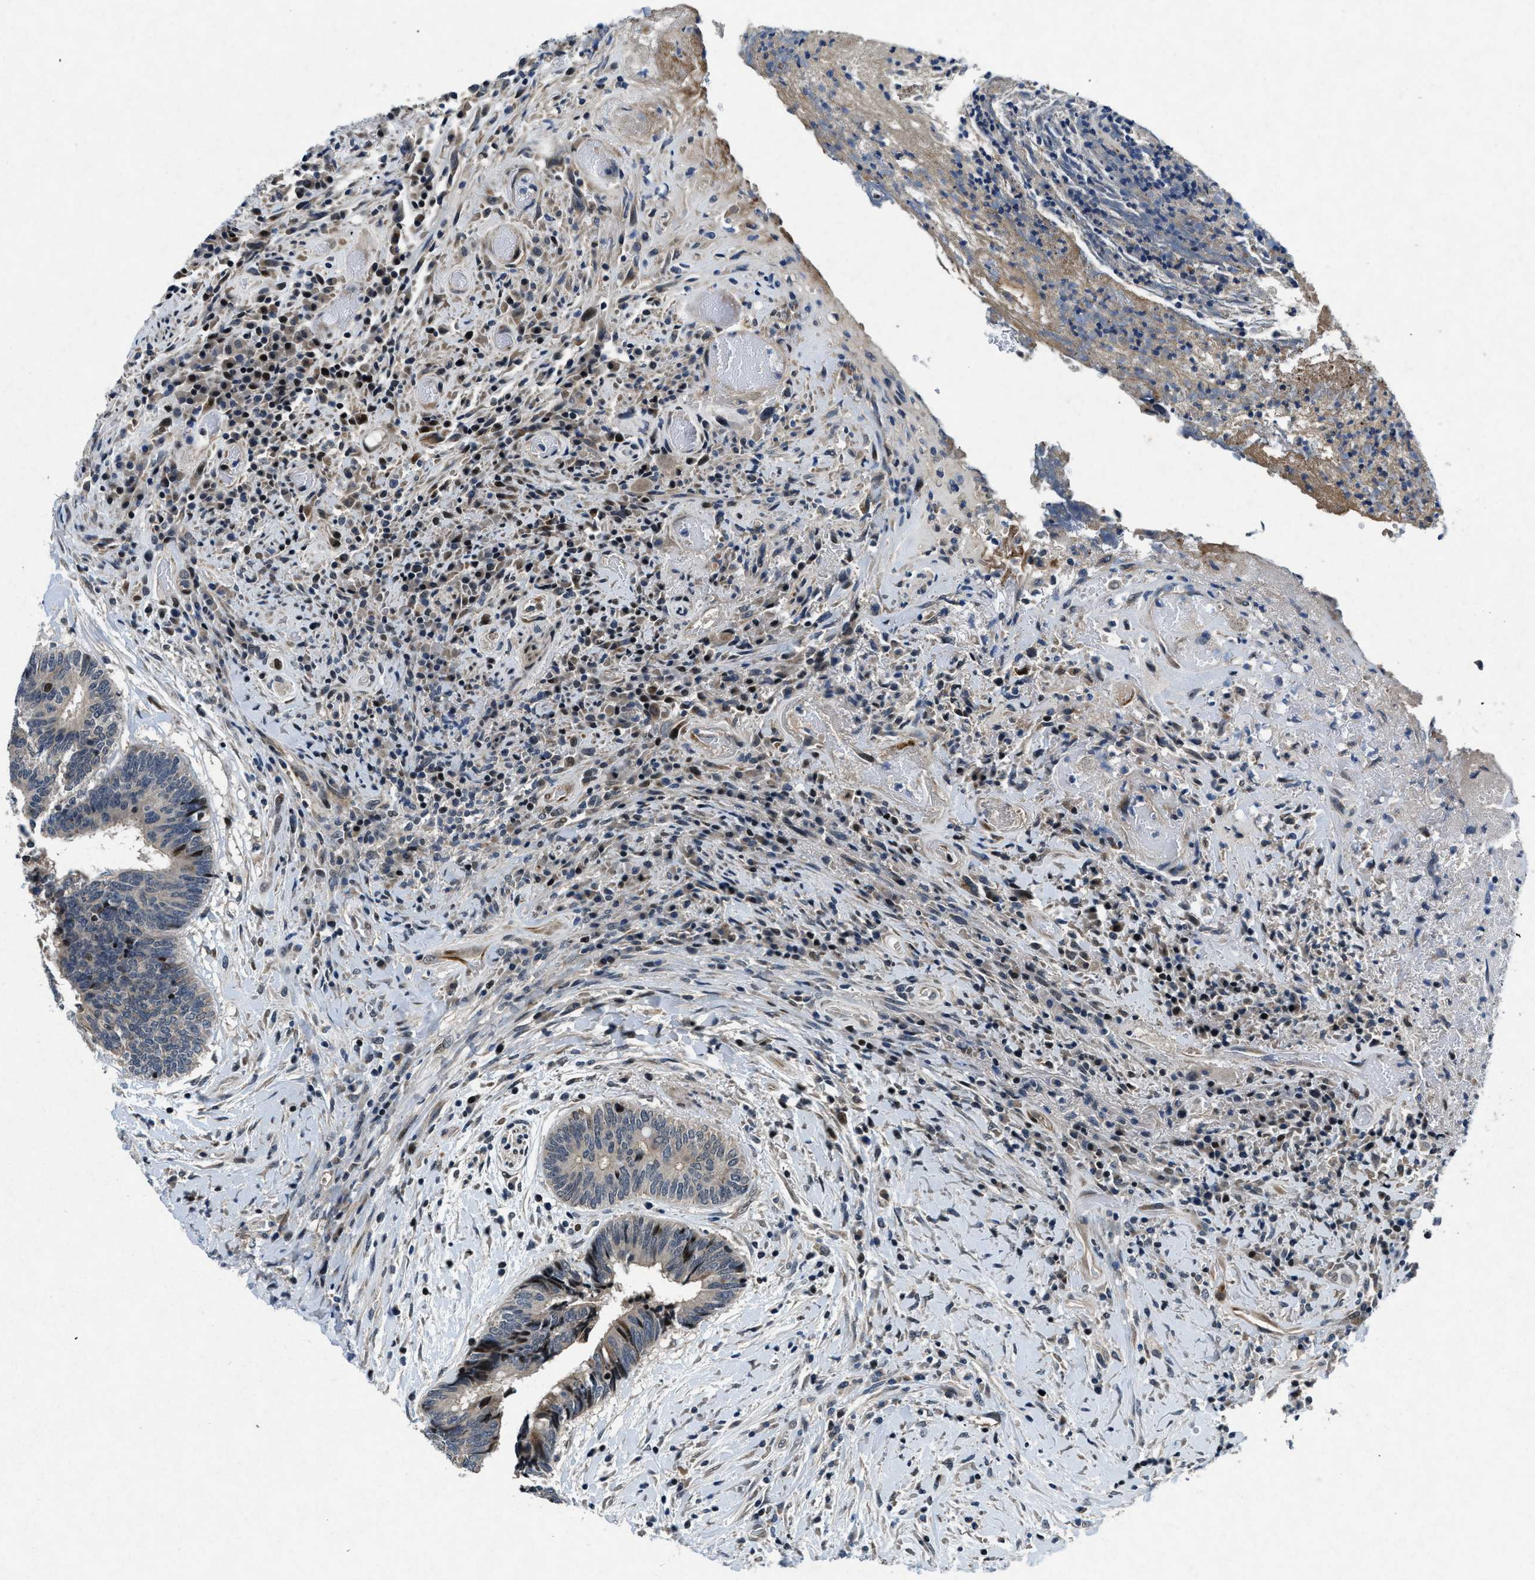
{"staining": {"intensity": "moderate", "quantity": "<25%", "location": "nuclear"}, "tissue": "colorectal cancer", "cell_type": "Tumor cells", "image_type": "cancer", "snomed": [{"axis": "morphology", "description": "Adenocarcinoma, NOS"}, {"axis": "topography", "description": "Rectum"}], "caption": "Immunohistochemistry photomicrograph of neoplastic tissue: human adenocarcinoma (colorectal) stained using immunohistochemistry demonstrates low levels of moderate protein expression localized specifically in the nuclear of tumor cells, appearing as a nuclear brown color.", "gene": "PHLDA1", "patient": {"sex": "male", "age": 63}}